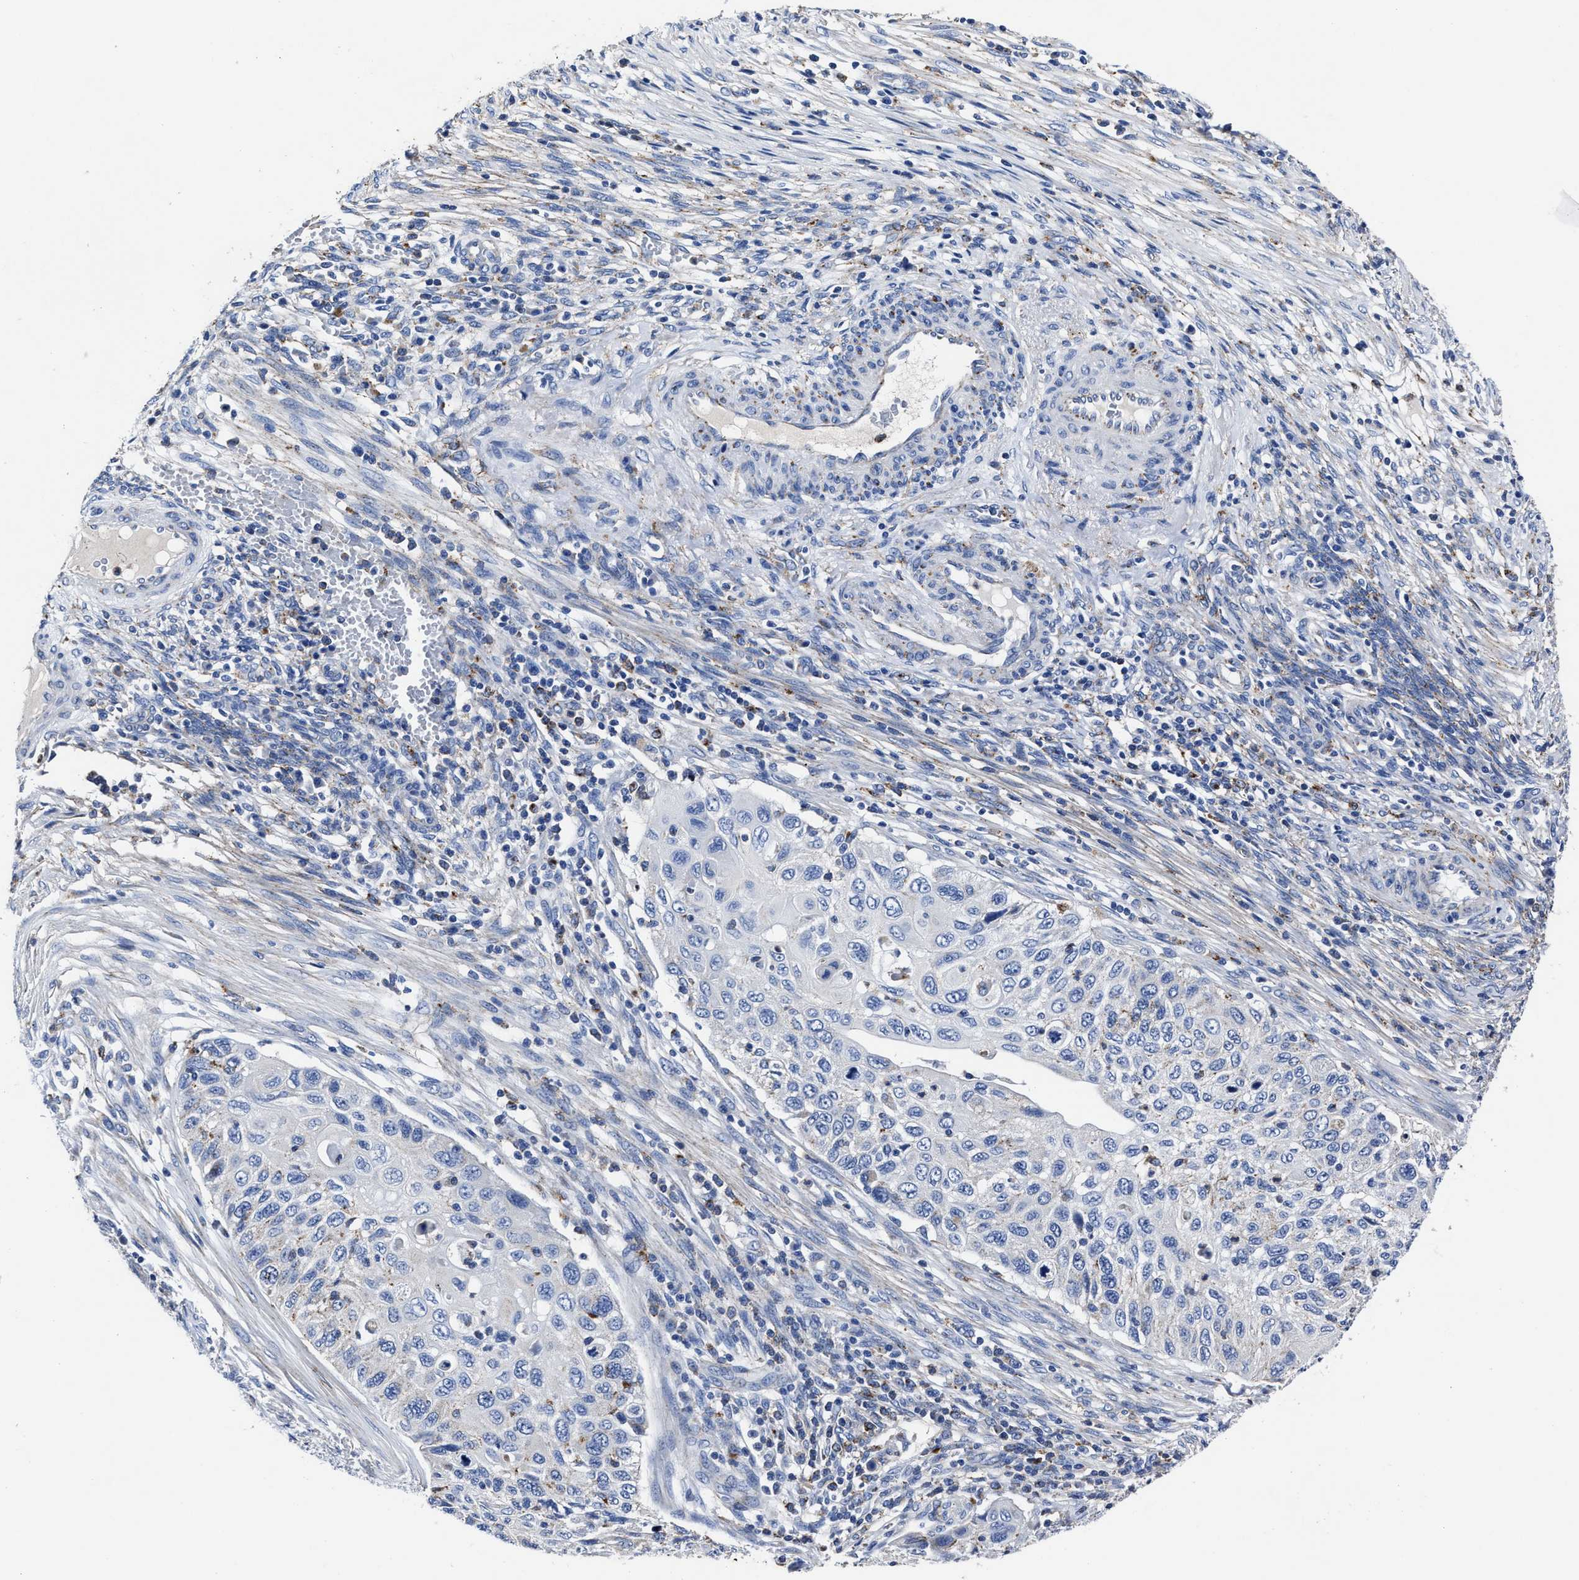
{"staining": {"intensity": "negative", "quantity": "none", "location": "none"}, "tissue": "cervical cancer", "cell_type": "Tumor cells", "image_type": "cancer", "snomed": [{"axis": "morphology", "description": "Squamous cell carcinoma, NOS"}, {"axis": "topography", "description": "Cervix"}], "caption": "High power microscopy image of an immunohistochemistry histopathology image of cervical cancer, revealing no significant staining in tumor cells.", "gene": "LAMTOR4", "patient": {"sex": "female", "age": 70}}